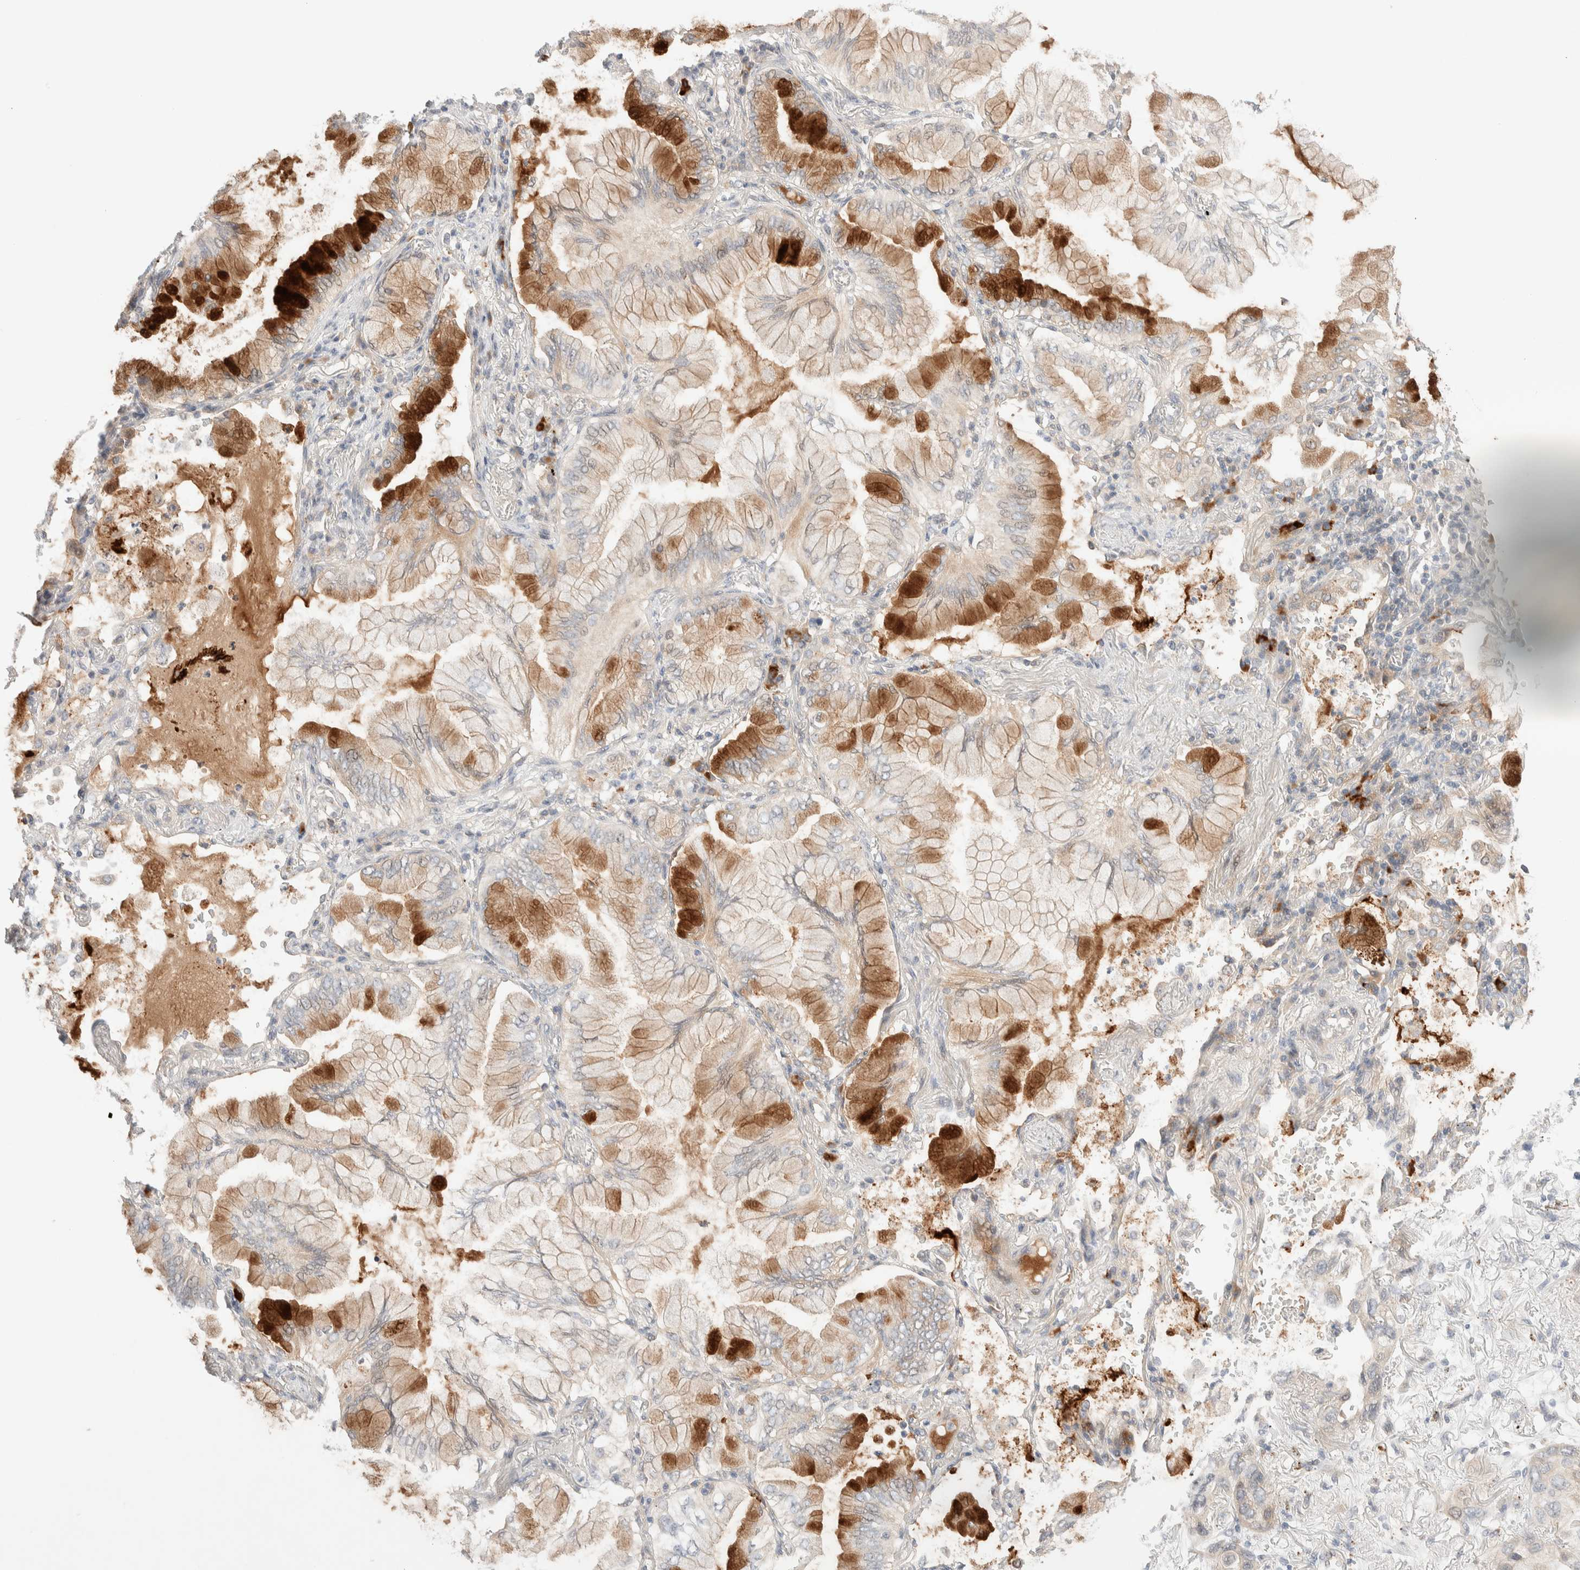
{"staining": {"intensity": "strong", "quantity": "25%-75%", "location": "cytoplasmic/membranous"}, "tissue": "lung cancer", "cell_type": "Tumor cells", "image_type": "cancer", "snomed": [{"axis": "morphology", "description": "Adenocarcinoma, NOS"}, {"axis": "topography", "description": "Lung"}], "caption": "Immunohistochemistry (IHC) photomicrograph of human lung cancer (adenocarcinoma) stained for a protein (brown), which exhibits high levels of strong cytoplasmic/membranous positivity in approximately 25%-75% of tumor cells.", "gene": "CHKA", "patient": {"sex": "female", "age": 70}}